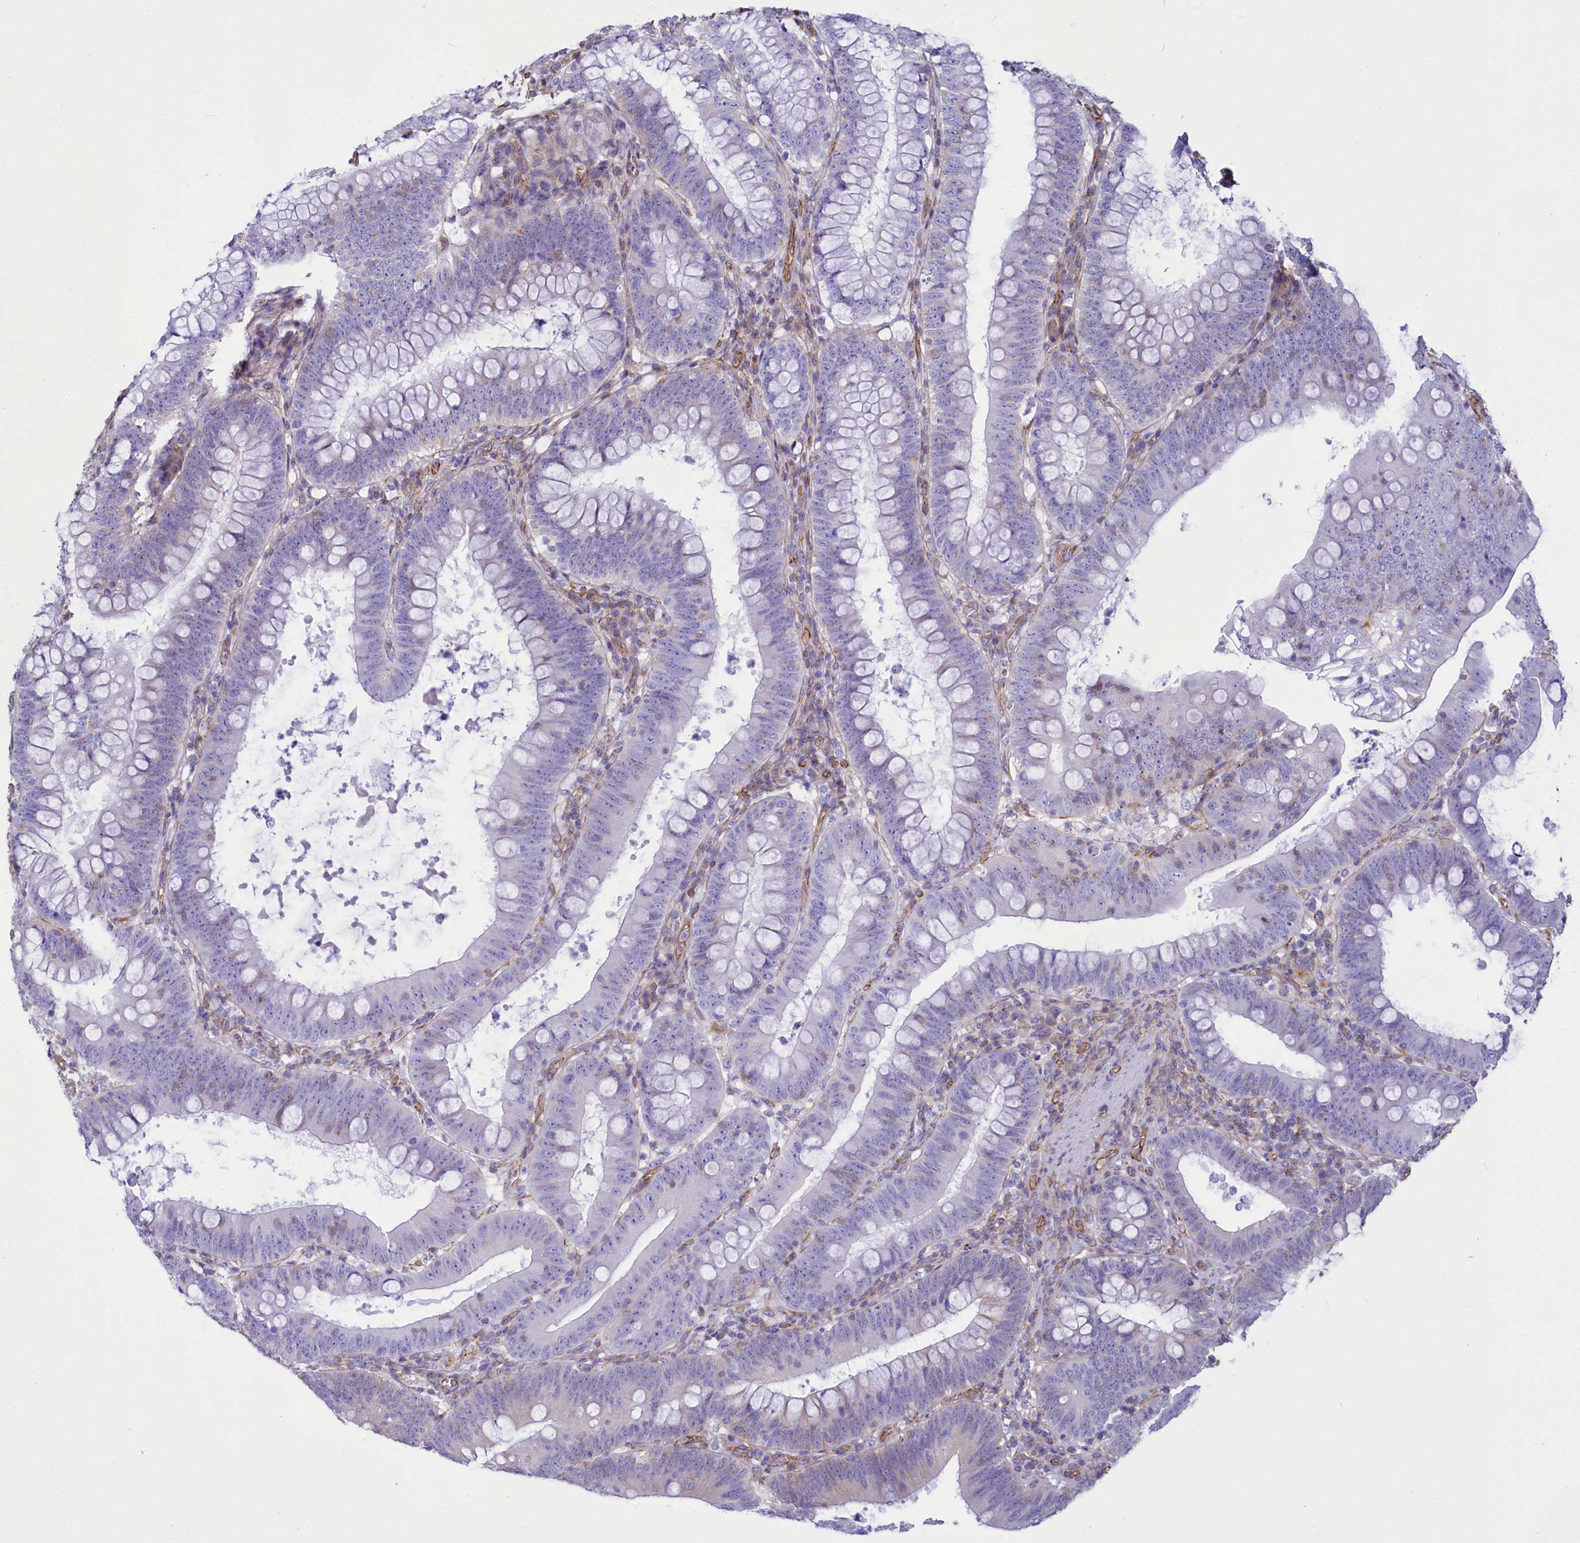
{"staining": {"intensity": "negative", "quantity": "none", "location": "none"}, "tissue": "colorectal cancer", "cell_type": "Tumor cells", "image_type": "cancer", "snomed": [{"axis": "morphology", "description": "Normal tissue, NOS"}, {"axis": "topography", "description": "Colon"}], "caption": "IHC histopathology image of colorectal cancer stained for a protein (brown), which exhibits no expression in tumor cells.", "gene": "CD99", "patient": {"sex": "female", "age": 82}}